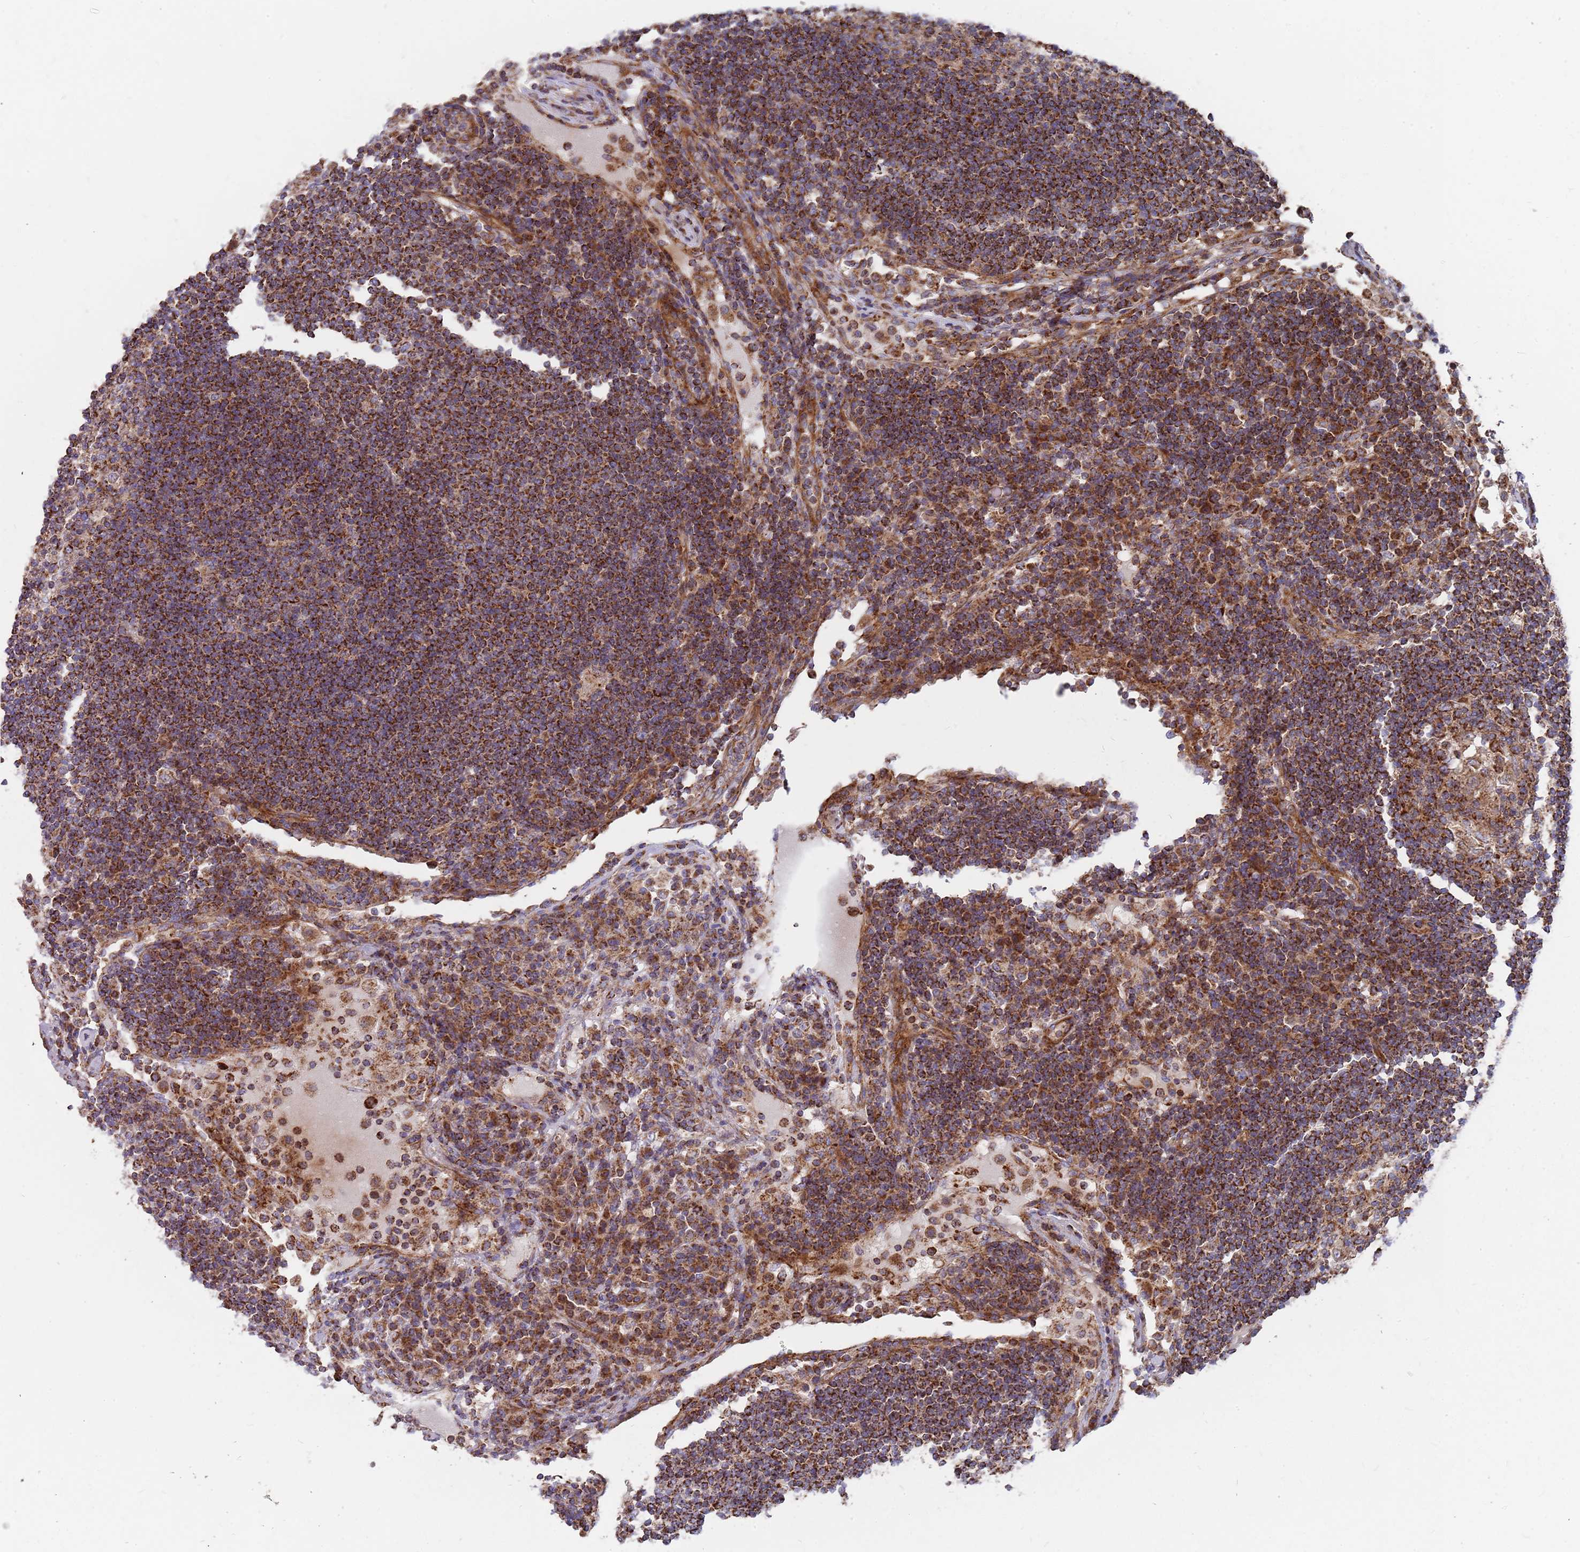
{"staining": {"intensity": "moderate", "quantity": ">75%", "location": "cytoplasmic/membranous"}, "tissue": "lymph node", "cell_type": "Germinal center cells", "image_type": "normal", "snomed": [{"axis": "morphology", "description": "Normal tissue, NOS"}, {"axis": "topography", "description": "Lymph node"}], "caption": "A brown stain labels moderate cytoplasmic/membranous expression of a protein in germinal center cells of unremarkable human lymph node. (Stains: DAB (3,3'-diaminobenzidine) in brown, nuclei in blue, Microscopy: brightfield microscopy at high magnification).", "gene": "WDFY3", "patient": {"sex": "female", "age": 53}}